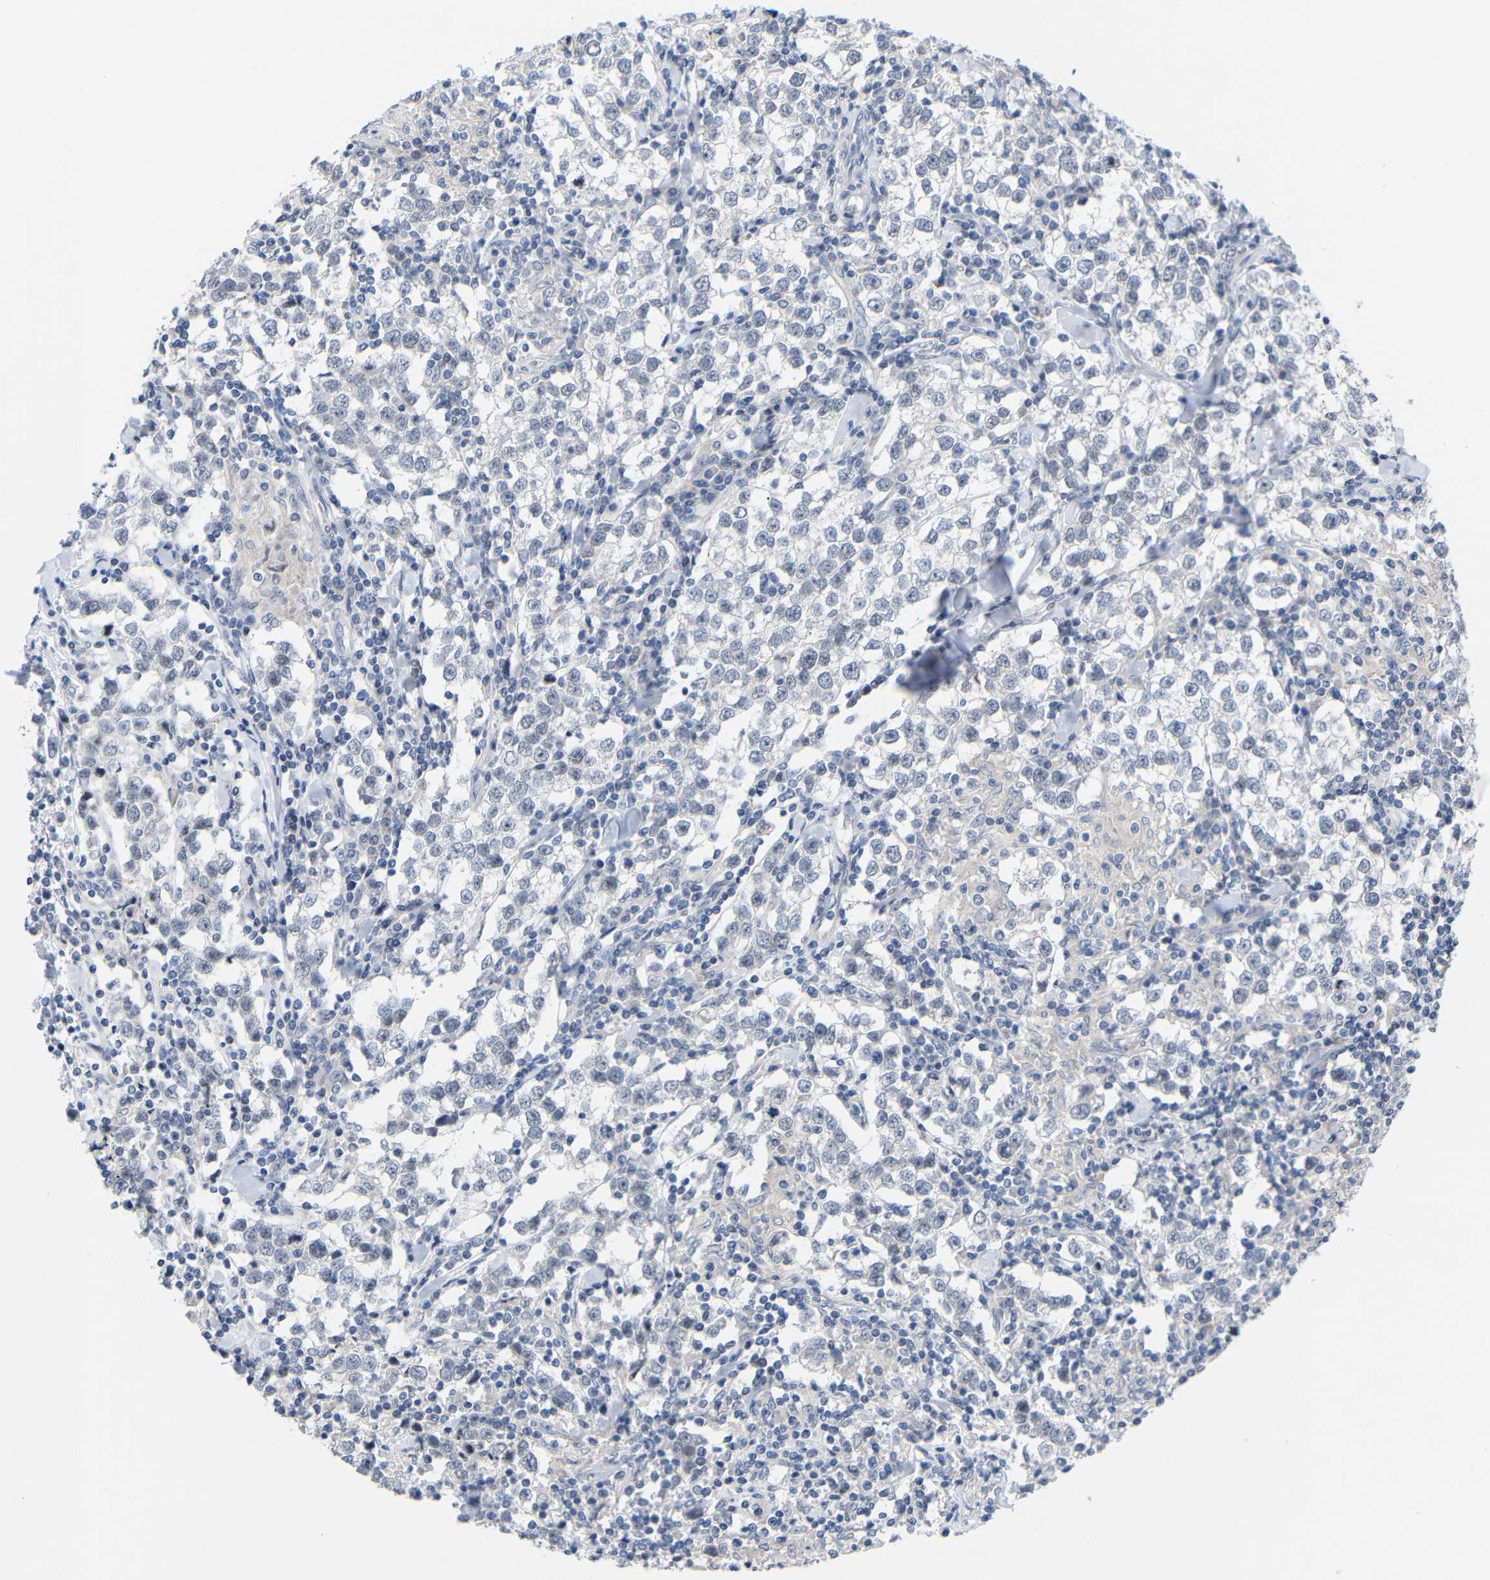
{"staining": {"intensity": "negative", "quantity": "none", "location": "none"}, "tissue": "testis cancer", "cell_type": "Tumor cells", "image_type": "cancer", "snomed": [{"axis": "morphology", "description": "Seminoma, NOS"}, {"axis": "morphology", "description": "Carcinoma, Embryonal, NOS"}, {"axis": "topography", "description": "Testis"}], "caption": "An image of testis cancer stained for a protein shows no brown staining in tumor cells.", "gene": "CMTM1", "patient": {"sex": "male", "age": 36}}